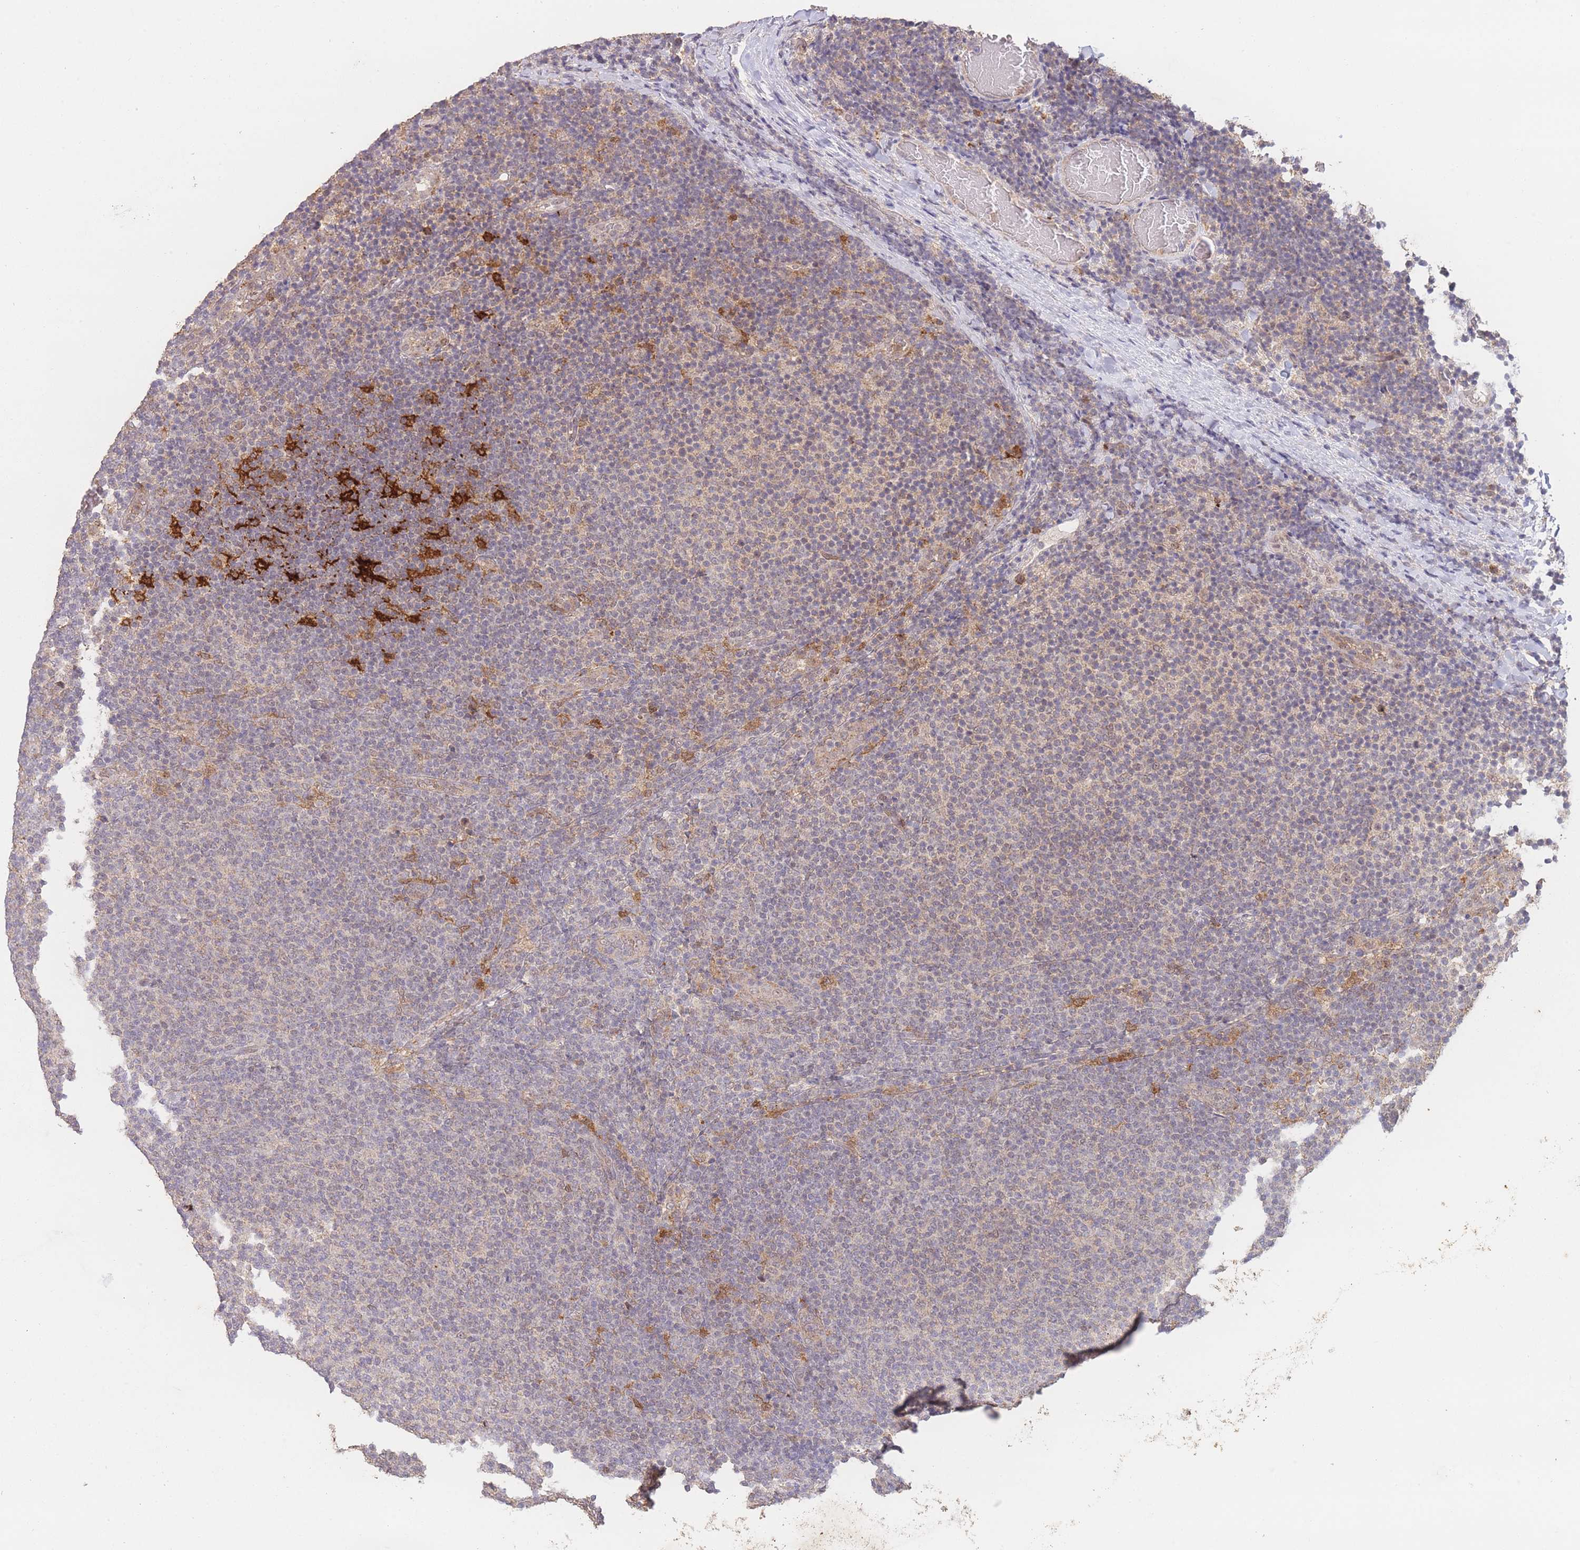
{"staining": {"intensity": "negative", "quantity": "none", "location": "none"}, "tissue": "lymphoma", "cell_type": "Tumor cells", "image_type": "cancer", "snomed": [{"axis": "morphology", "description": "Malignant lymphoma, non-Hodgkin's type, Low grade"}, {"axis": "topography", "description": "Lymph node"}], "caption": "Histopathology image shows no protein positivity in tumor cells of malignant lymphoma, non-Hodgkin's type (low-grade) tissue.", "gene": "RNF144B", "patient": {"sex": "male", "age": 66}}